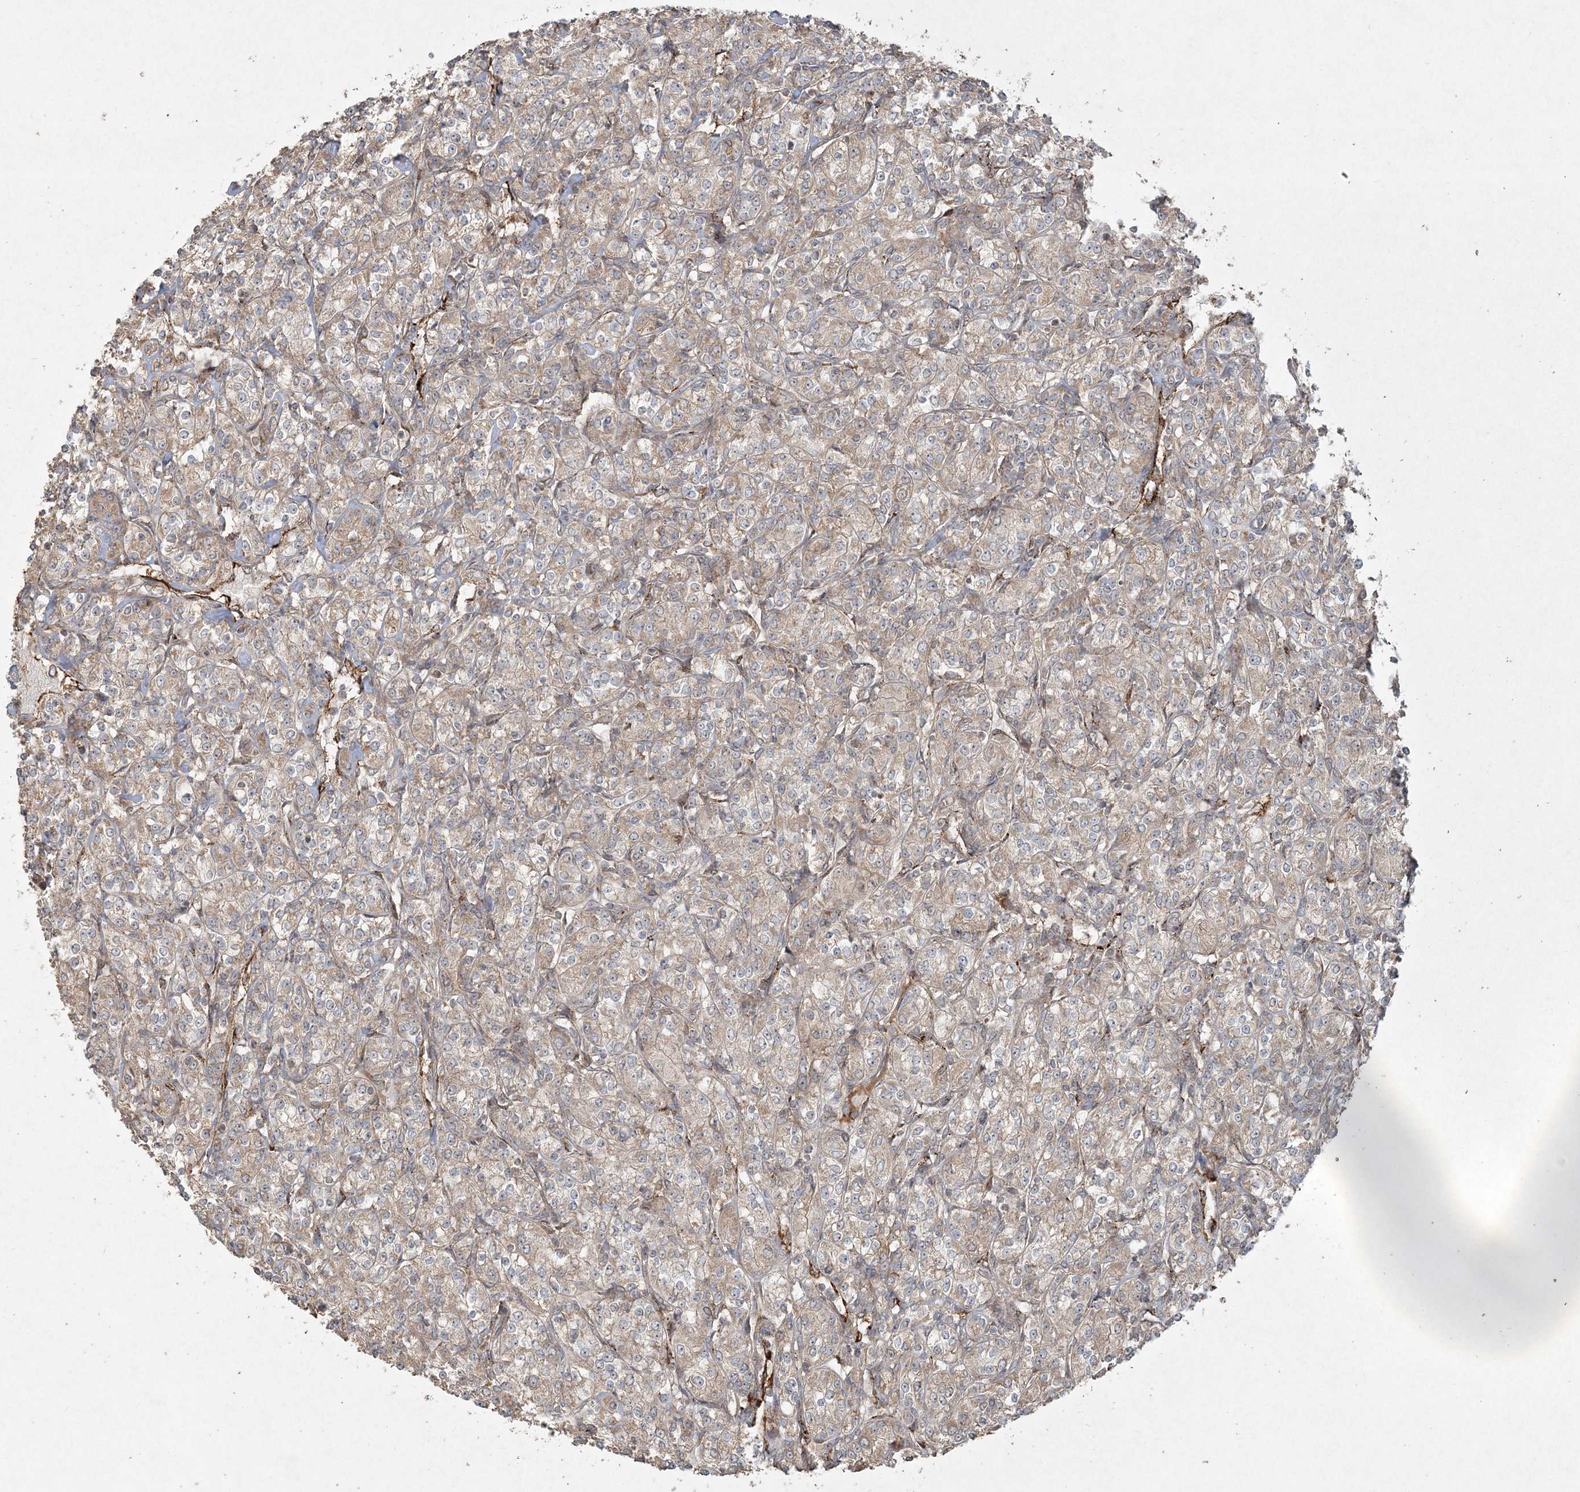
{"staining": {"intensity": "weak", "quantity": "<25%", "location": "cytoplasmic/membranous"}, "tissue": "renal cancer", "cell_type": "Tumor cells", "image_type": "cancer", "snomed": [{"axis": "morphology", "description": "Adenocarcinoma, NOS"}, {"axis": "topography", "description": "Kidney"}], "caption": "An immunohistochemistry micrograph of adenocarcinoma (renal) is shown. There is no staining in tumor cells of adenocarcinoma (renal).", "gene": "ANAPC16", "patient": {"sex": "male", "age": 77}}